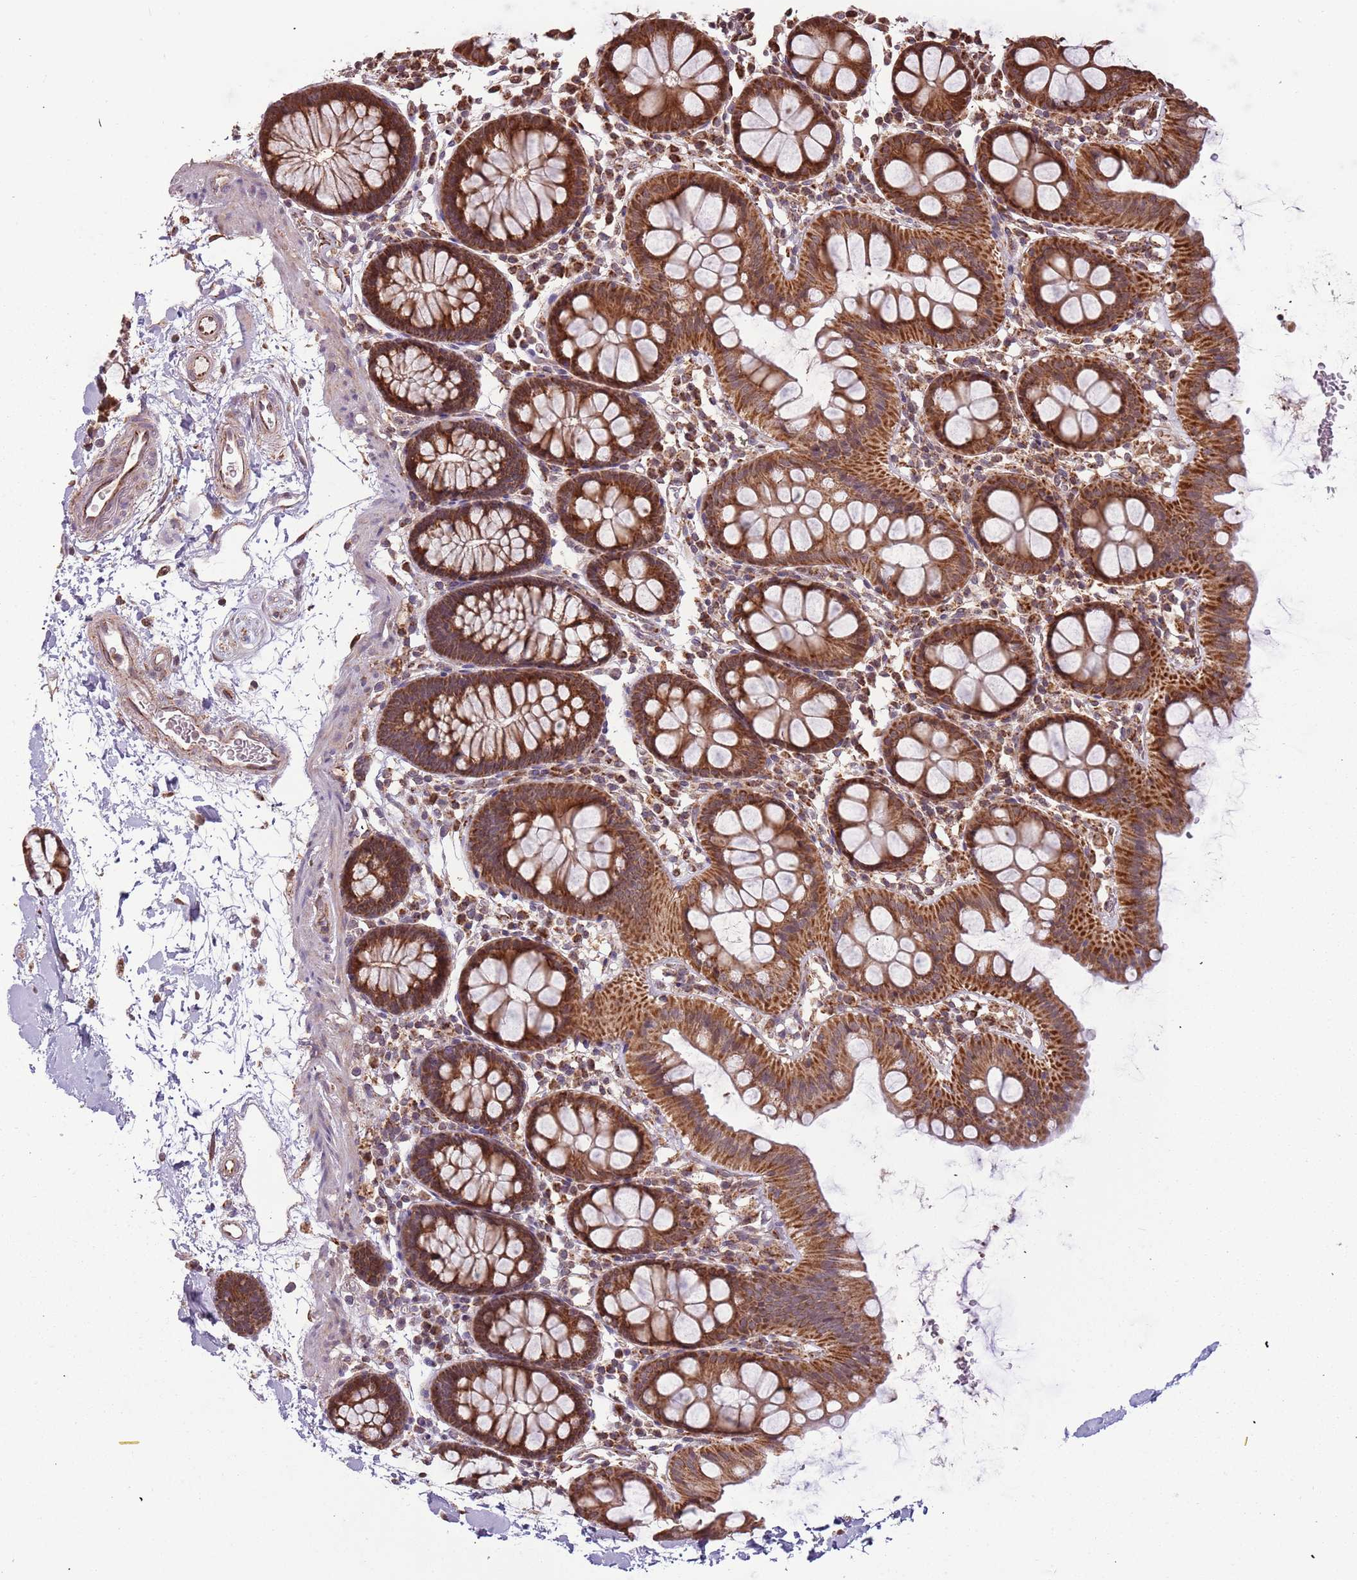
{"staining": {"intensity": "moderate", "quantity": ">75%", "location": "cytoplasmic/membranous"}, "tissue": "colon", "cell_type": "Endothelial cells", "image_type": "normal", "snomed": [{"axis": "morphology", "description": "Normal tissue, NOS"}, {"axis": "topography", "description": "Colon"}], "caption": "Endothelial cells exhibit moderate cytoplasmic/membranous positivity in approximately >75% of cells in unremarkable colon.", "gene": "IL17RD", "patient": {"sex": "male", "age": 75}}